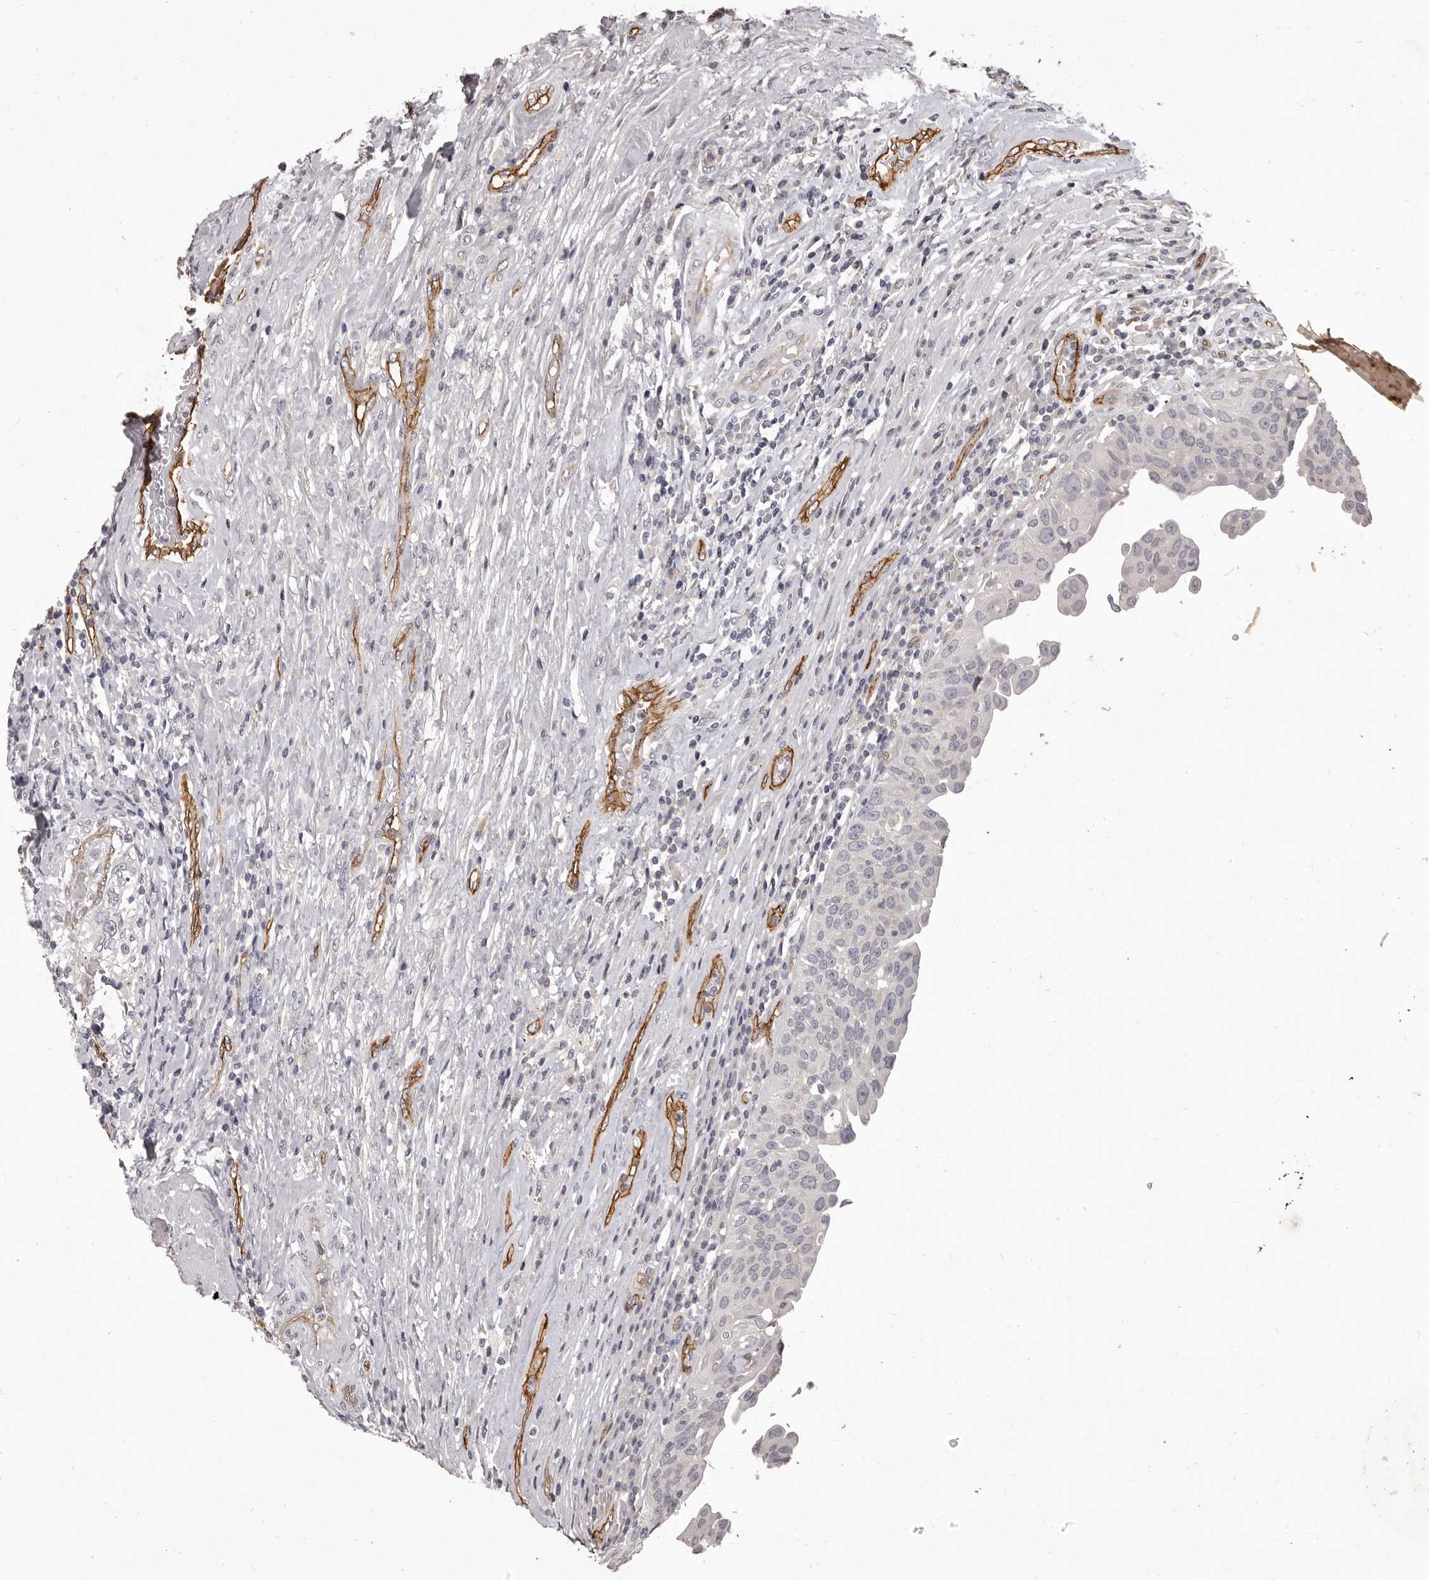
{"staining": {"intensity": "negative", "quantity": "none", "location": "none"}, "tissue": "urothelial cancer", "cell_type": "Tumor cells", "image_type": "cancer", "snomed": [{"axis": "morphology", "description": "Urothelial carcinoma, High grade"}, {"axis": "topography", "description": "Urinary bladder"}], "caption": "DAB immunohistochemical staining of urothelial cancer demonstrates no significant positivity in tumor cells. (DAB (3,3'-diaminobenzidine) immunohistochemistry (IHC), high magnification).", "gene": "GPR78", "patient": {"sex": "female", "age": 80}}